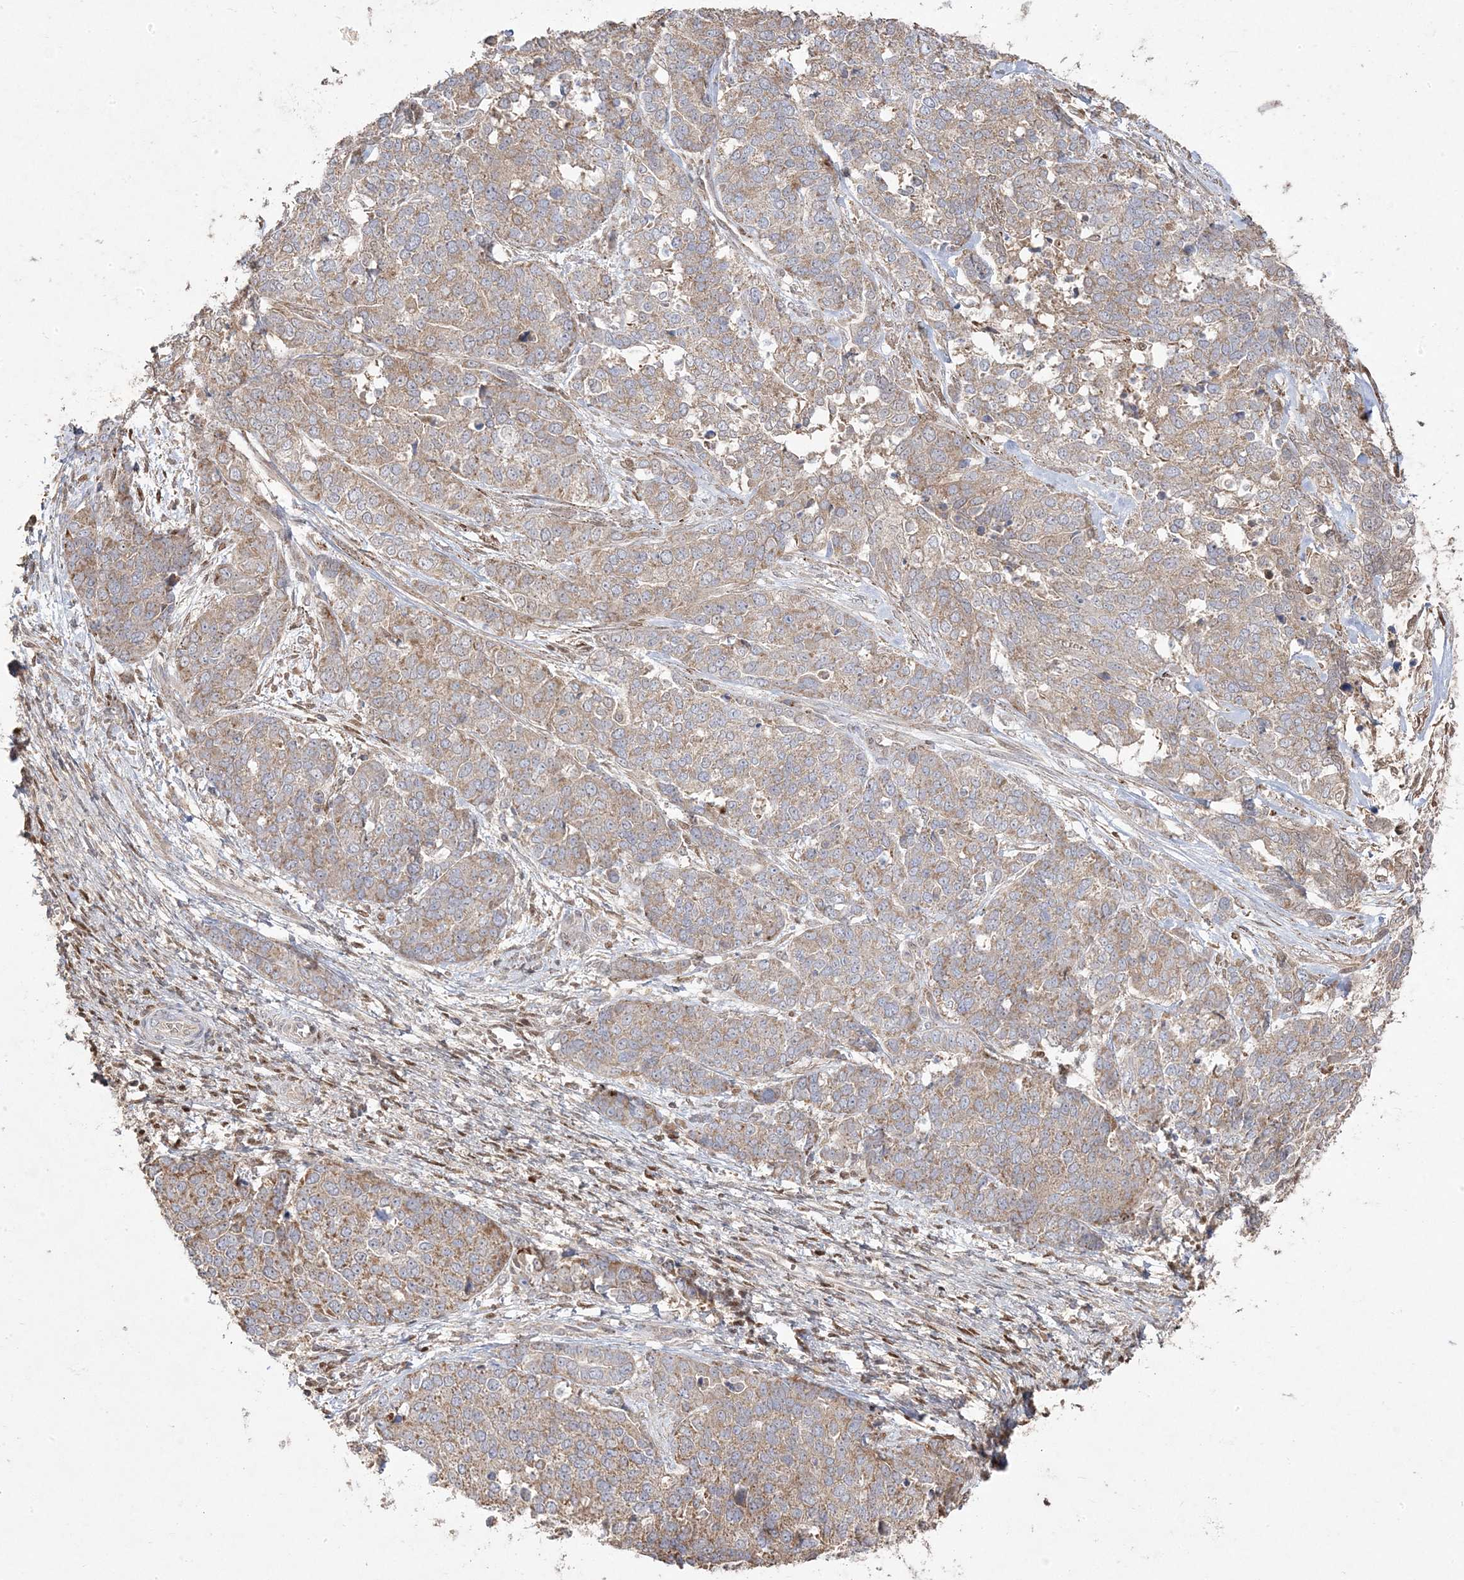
{"staining": {"intensity": "weak", "quantity": ">75%", "location": "cytoplasmic/membranous"}, "tissue": "ovarian cancer", "cell_type": "Tumor cells", "image_type": "cancer", "snomed": [{"axis": "morphology", "description": "Cystadenocarcinoma, serous, NOS"}, {"axis": "topography", "description": "Ovary"}], "caption": "Ovarian cancer was stained to show a protein in brown. There is low levels of weak cytoplasmic/membranous expression in approximately >75% of tumor cells. The protein of interest is stained brown, and the nuclei are stained in blue (DAB IHC with brightfield microscopy, high magnification).", "gene": "PPOX", "patient": {"sex": "female", "age": 44}}